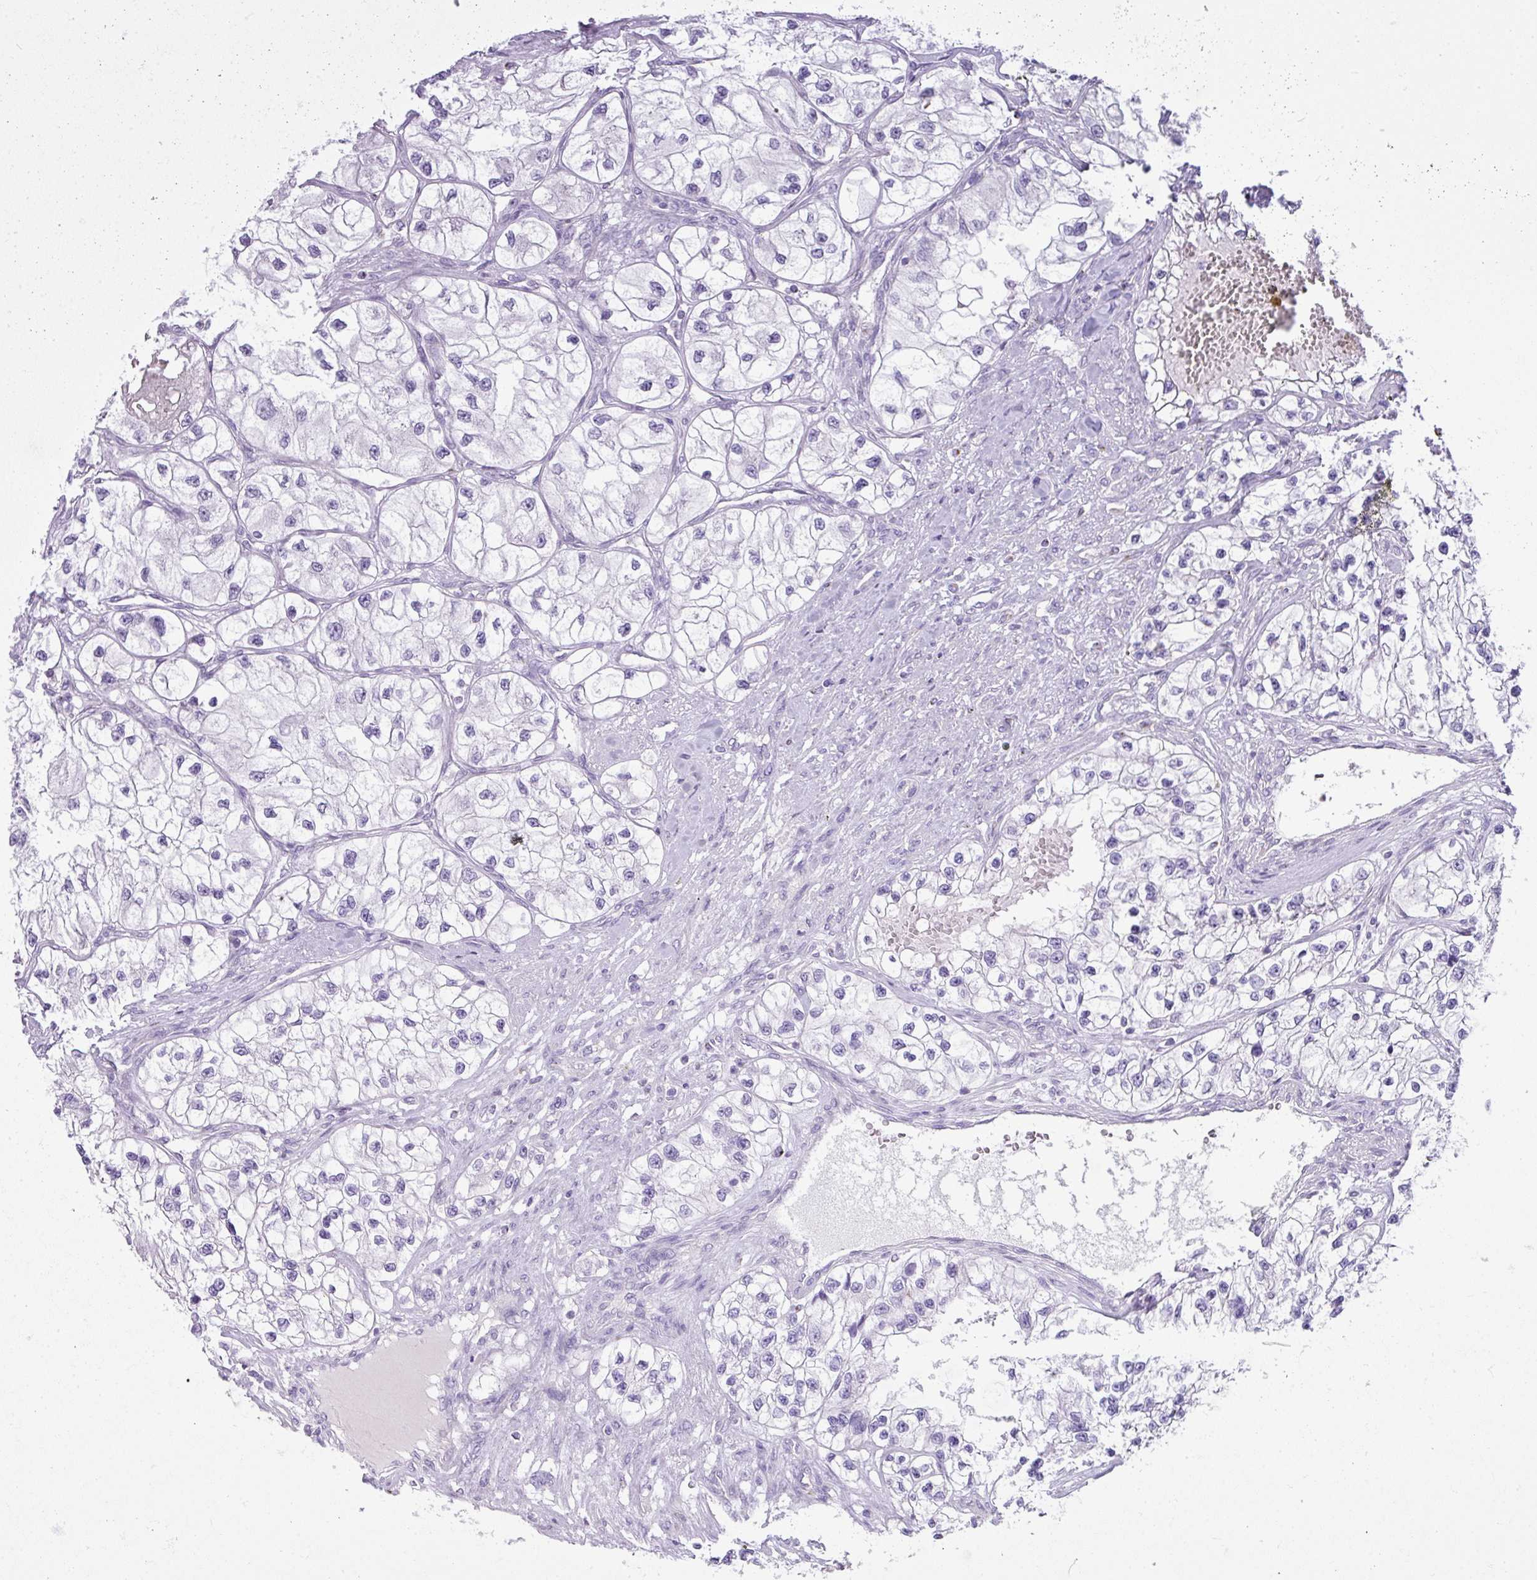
{"staining": {"intensity": "negative", "quantity": "none", "location": "none"}, "tissue": "renal cancer", "cell_type": "Tumor cells", "image_type": "cancer", "snomed": [{"axis": "morphology", "description": "Adenocarcinoma, NOS"}, {"axis": "topography", "description": "Kidney"}], "caption": "Human renal cancer (adenocarcinoma) stained for a protein using IHC exhibits no staining in tumor cells.", "gene": "FAM43A", "patient": {"sex": "female", "age": 57}}